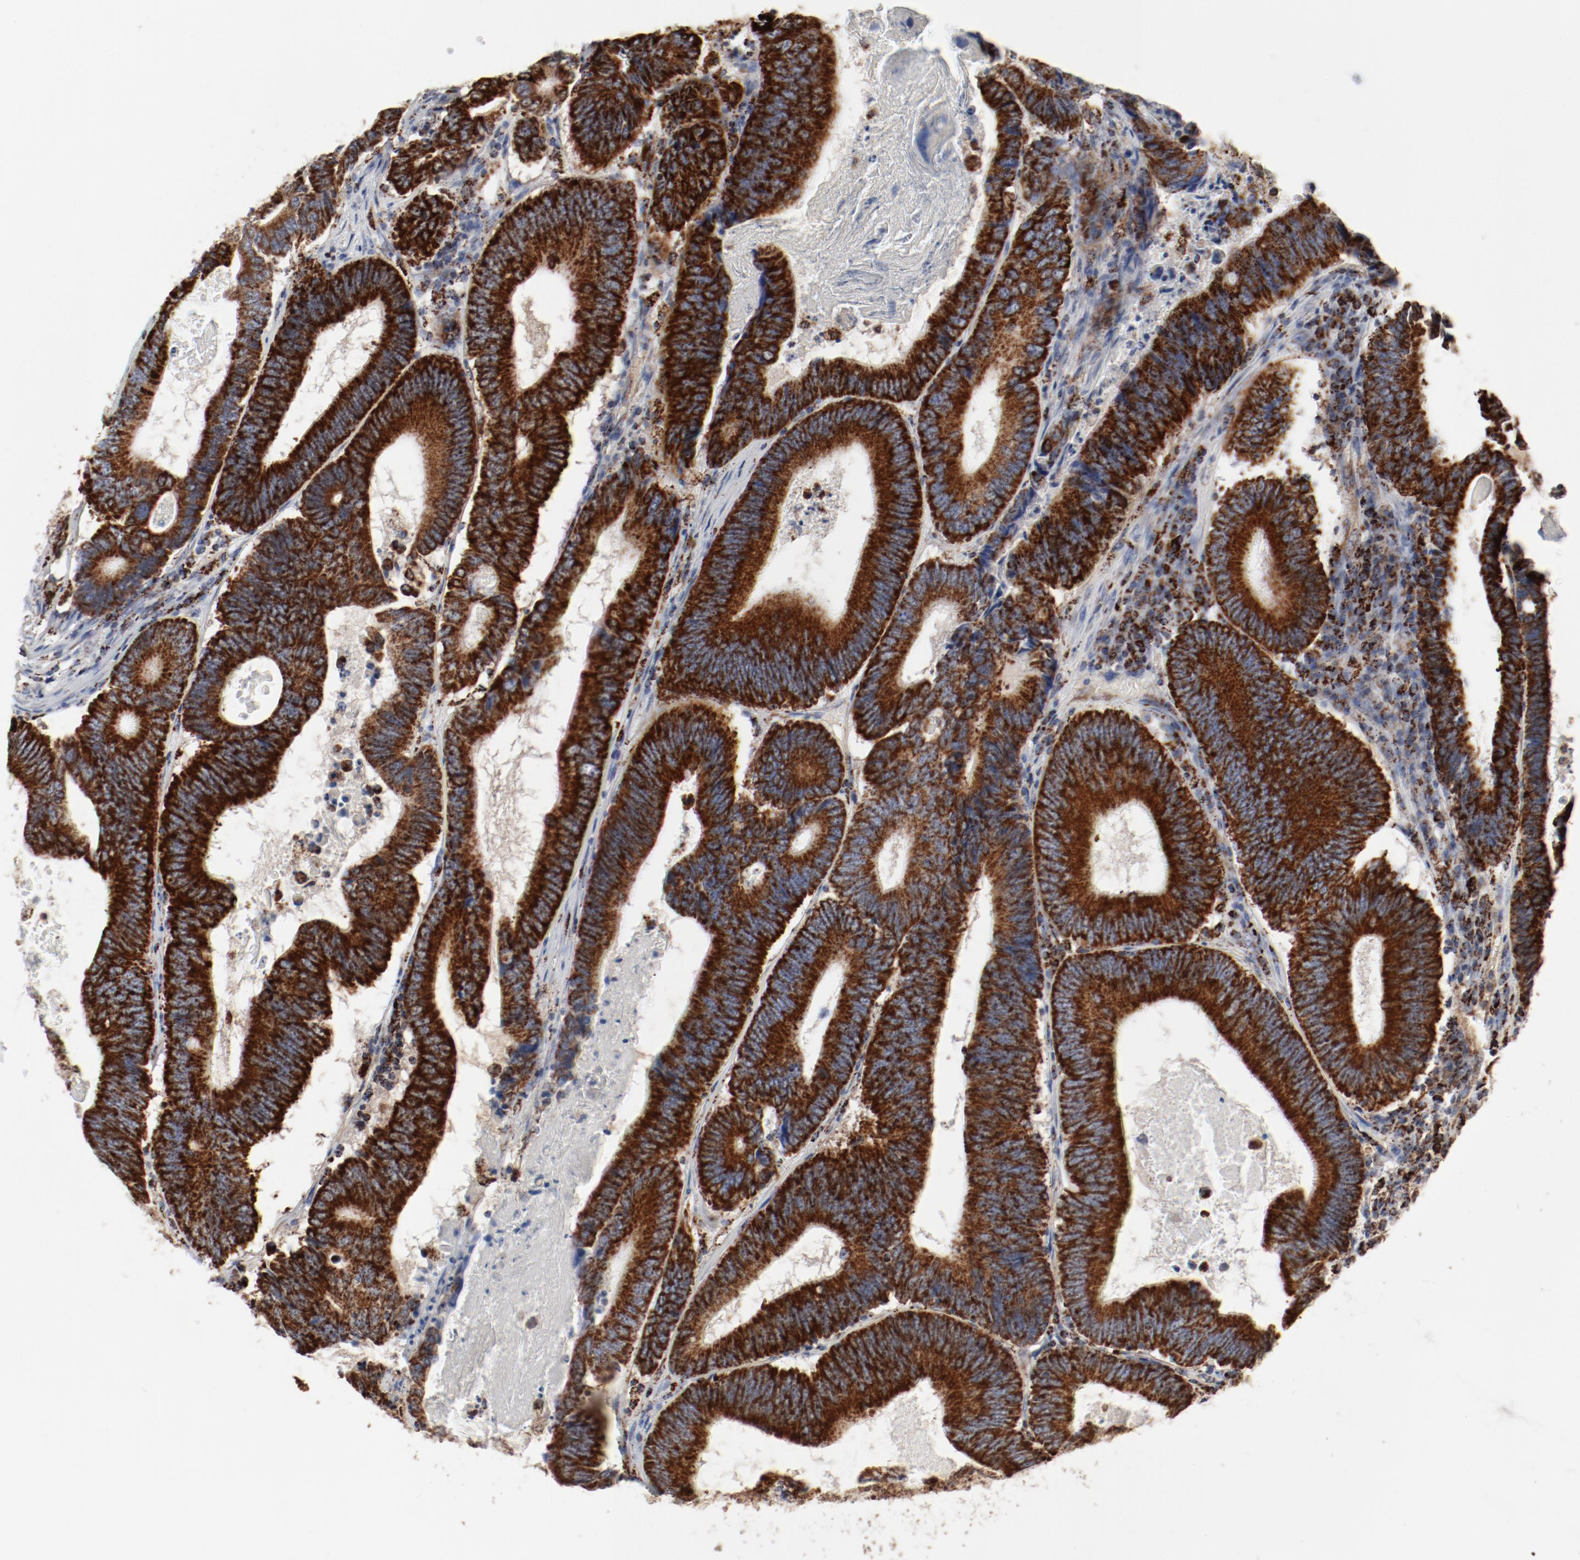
{"staining": {"intensity": "strong", "quantity": ">75%", "location": "cytoplasmic/membranous"}, "tissue": "colorectal cancer", "cell_type": "Tumor cells", "image_type": "cancer", "snomed": [{"axis": "morphology", "description": "Adenocarcinoma, NOS"}, {"axis": "topography", "description": "Colon"}], "caption": "Tumor cells demonstrate high levels of strong cytoplasmic/membranous expression in approximately >75% of cells in human adenocarcinoma (colorectal). (DAB (3,3'-diaminobenzidine) = brown stain, brightfield microscopy at high magnification).", "gene": "SETD3", "patient": {"sex": "female", "age": 78}}